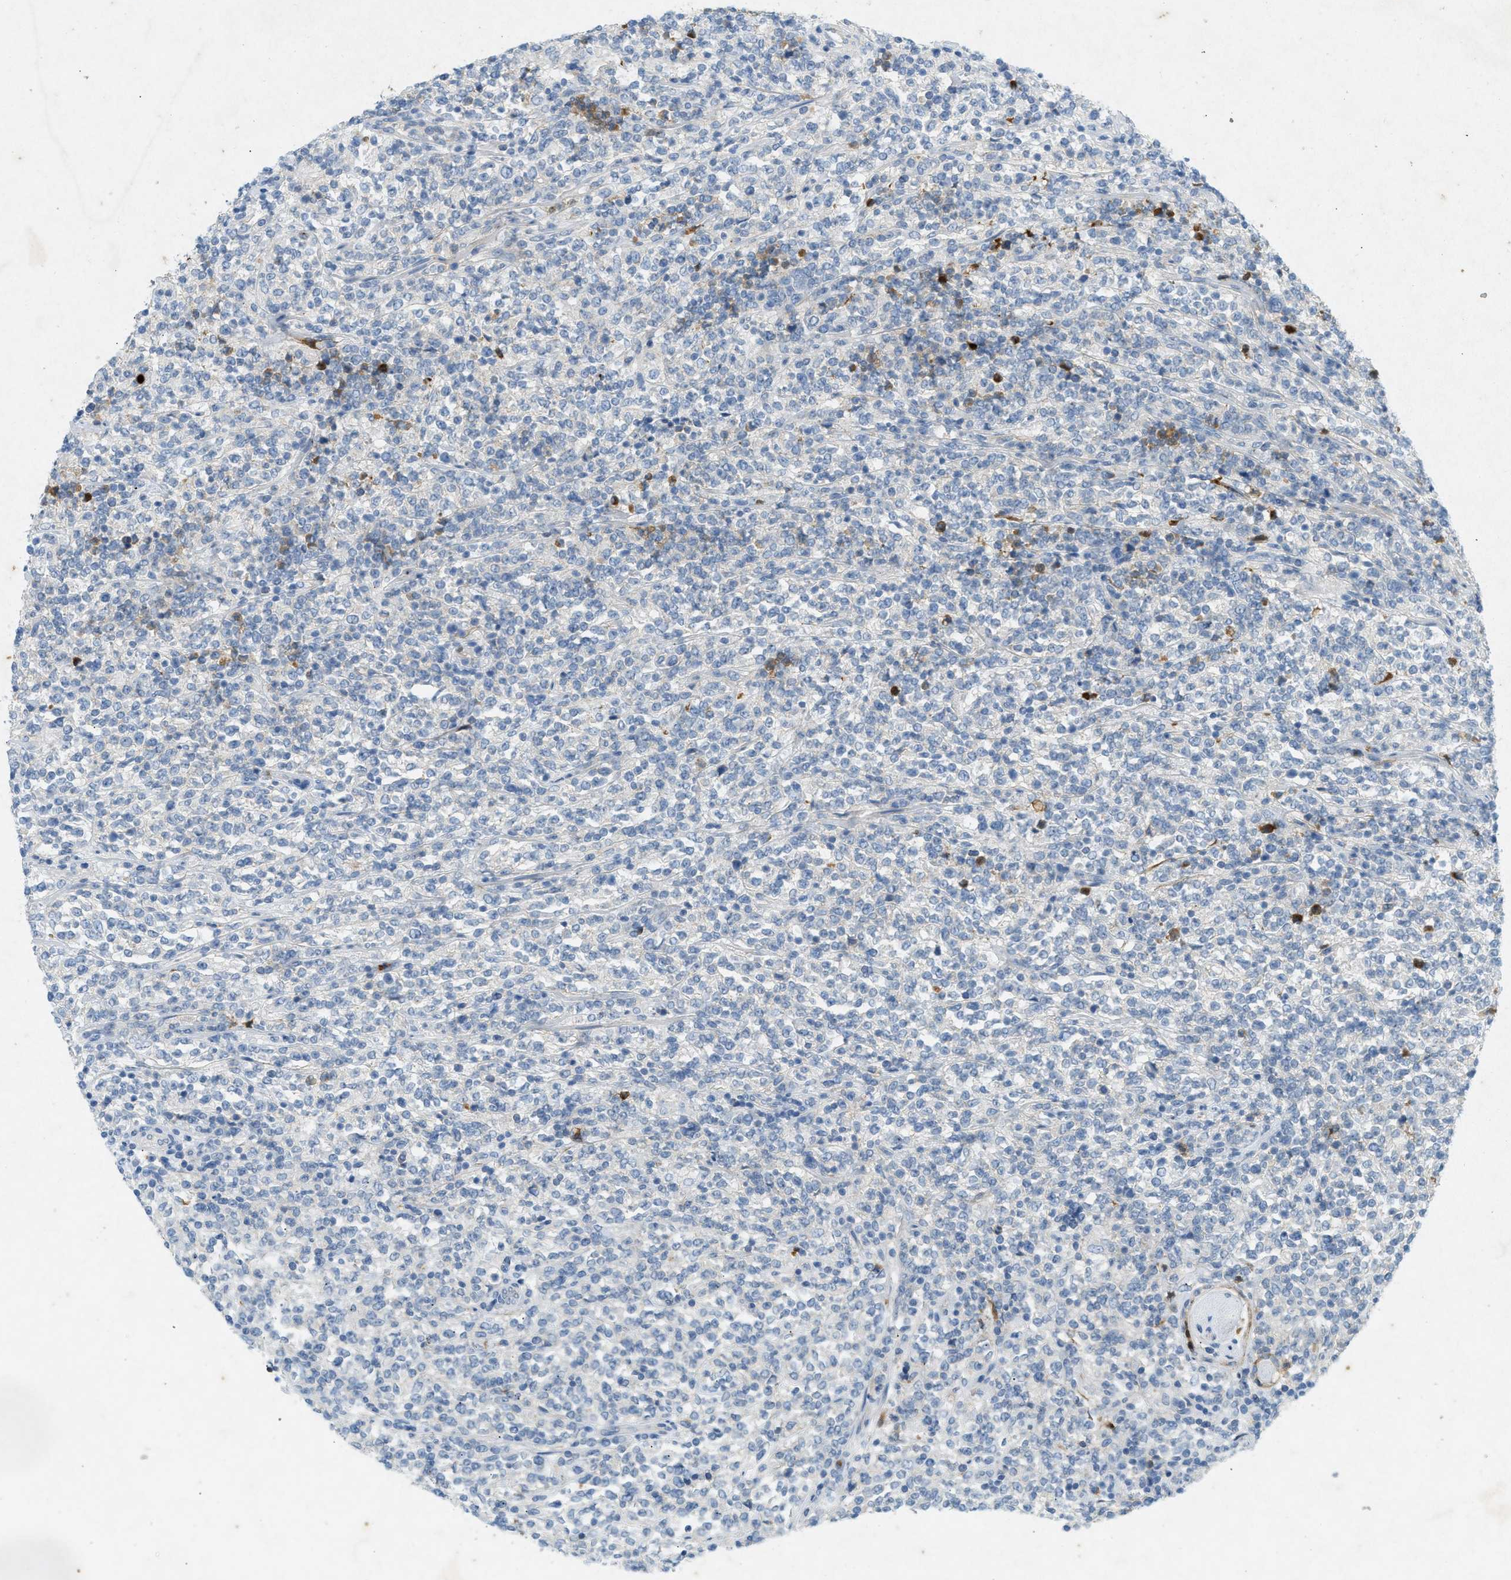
{"staining": {"intensity": "negative", "quantity": "none", "location": "none"}, "tissue": "lymphoma", "cell_type": "Tumor cells", "image_type": "cancer", "snomed": [{"axis": "morphology", "description": "Malignant lymphoma, non-Hodgkin's type, High grade"}, {"axis": "topography", "description": "Soft tissue"}], "caption": "Immunohistochemical staining of high-grade malignant lymphoma, non-Hodgkin's type shows no significant staining in tumor cells. The staining is performed using DAB brown chromogen with nuclei counter-stained in using hematoxylin.", "gene": "F2", "patient": {"sex": "male", "age": 18}}